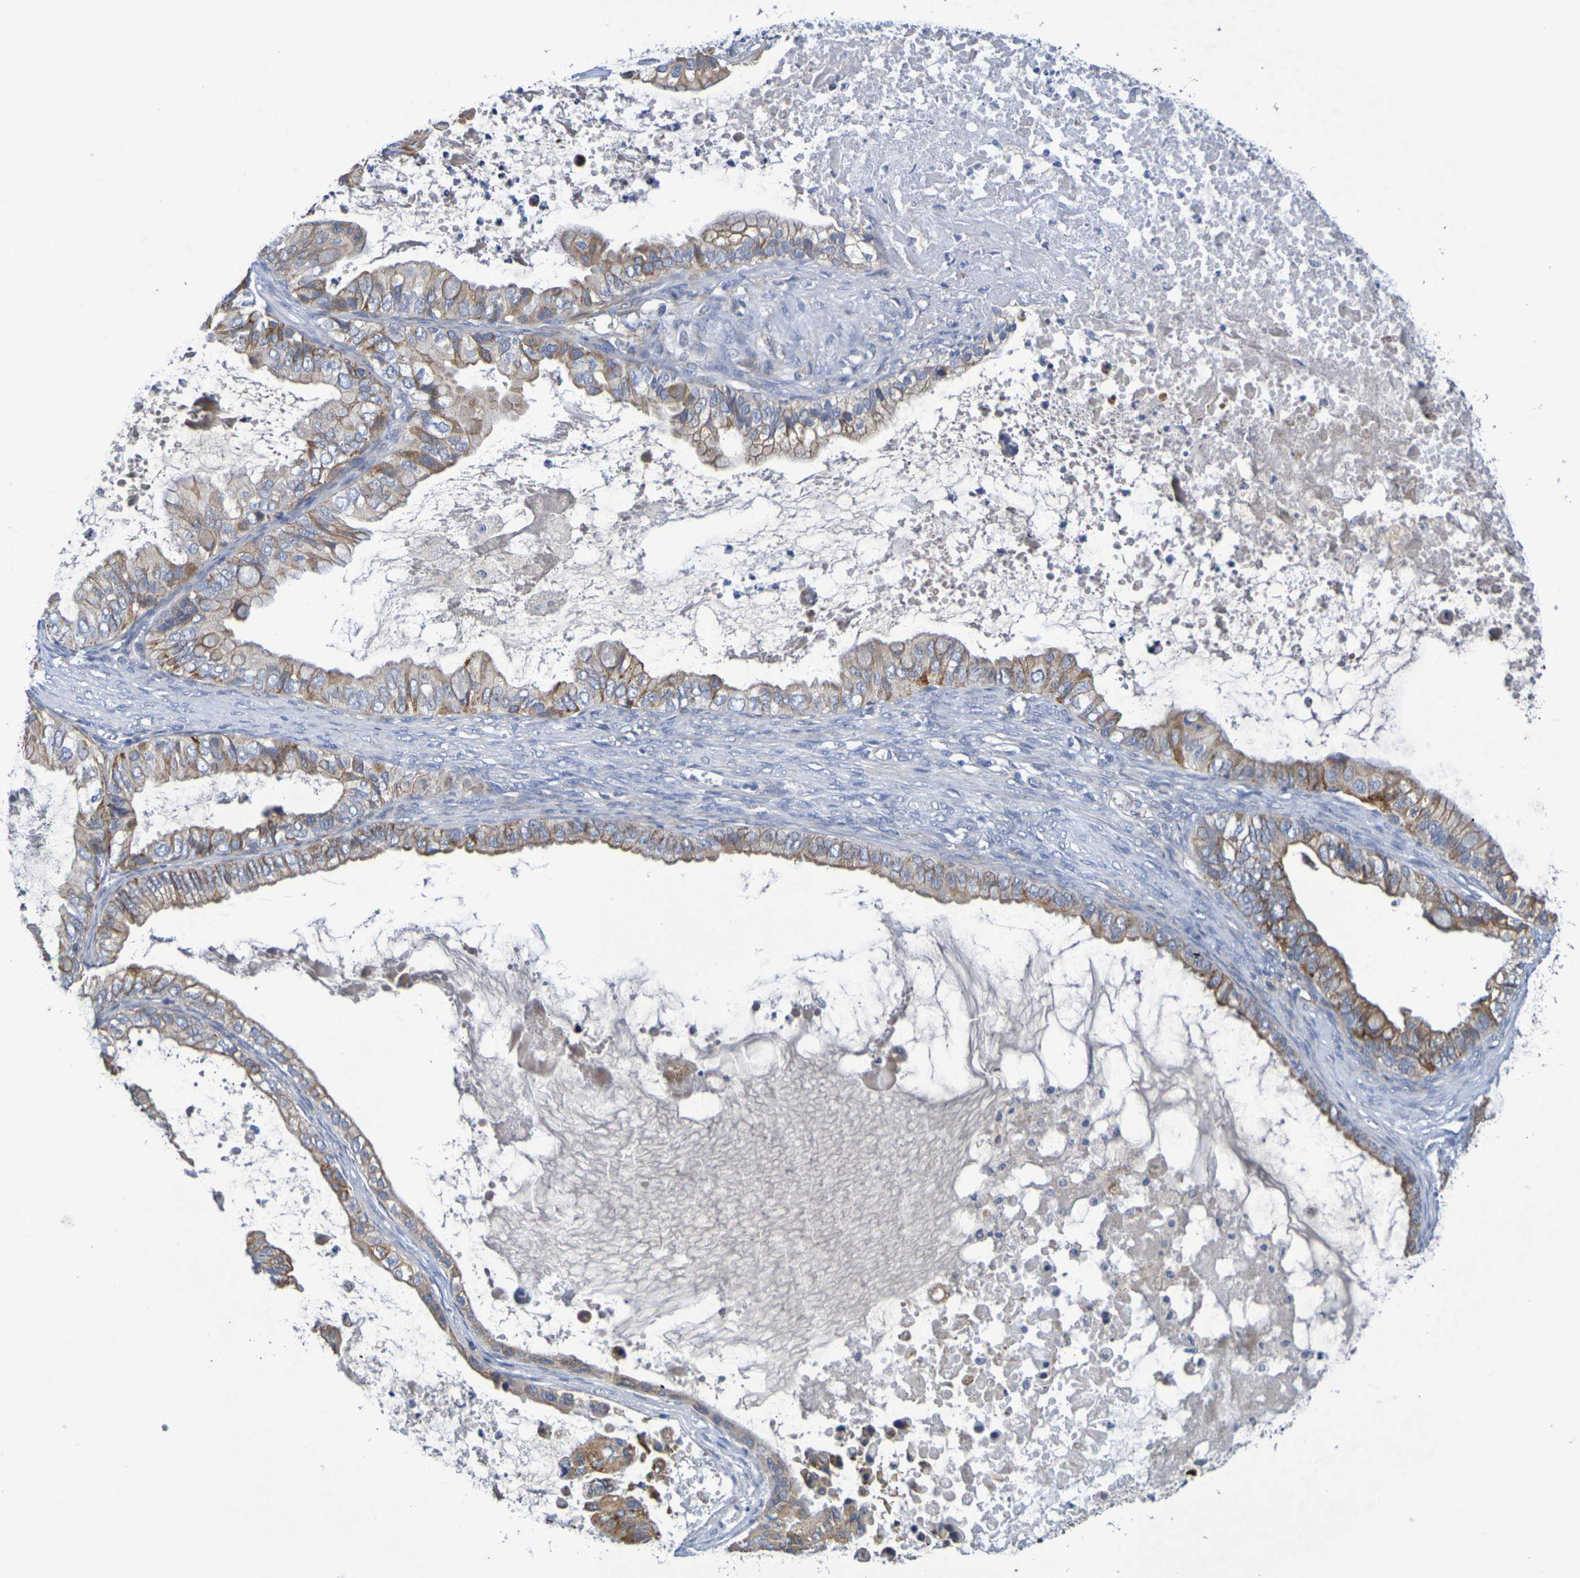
{"staining": {"intensity": "weak", "quantity": ">75%", "location": "cytoplasmic/membranous"}, "tissue": "ovarian cancer", "cell_type": "Tumor cells", "image_type": "cancer", "snomed": [{"axis": "morphology", "description": "Cystadenocarcinoma, mucinous, NOS"}, {"axis": "topography", "description": "Ovary"}], "caption": "Tumor cells reveal low levels of weak cytoplasmic/membranous staining in approximately >75% of cells in ovarian mucinous cystadenocarcinoma. Using DAB (brown) and hematoxylin (blue) stains, captured at high magnification using brightfield microscopy.", "gene": "SDC4", "patient": {"sex": "female", "age": 80}}